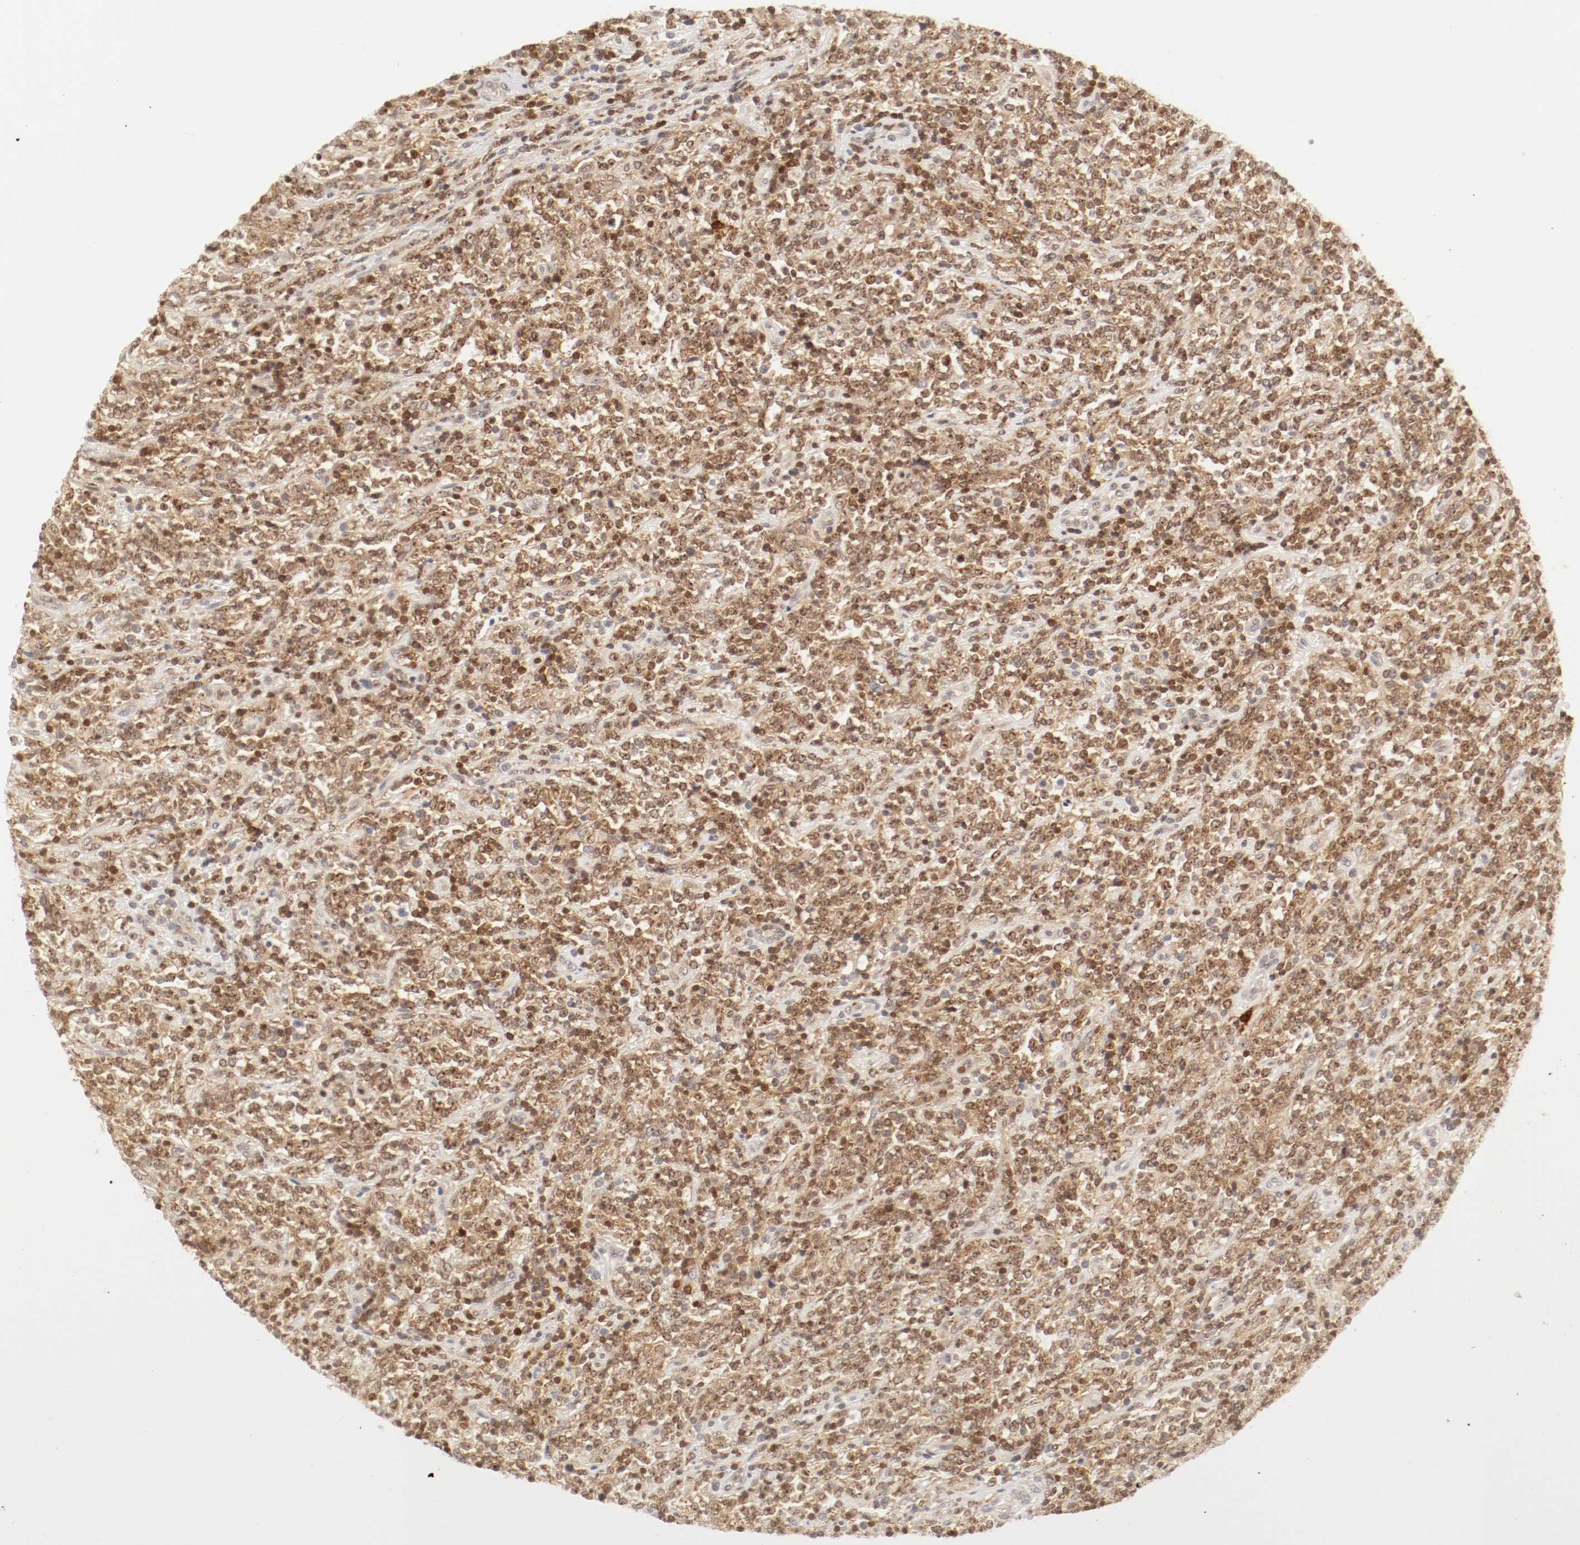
{"staining": {"intensity": "strong", "quantity": ">75%", "location": "cytoplasmic/membranous,nuclear"}, "tissue": "lymphoma", "cell_type": "Tumor cells", "image_type": "cancer", "snomed": [{"axis": "morphology", "description": "Malignant lymphoma, non-Hodgkin's type, High grade"}, {"axis": "topography", "description": "Soft tissue"}], "caption": "Strong cytoplasmic/membranous and nuclear protein positivity is seen in approximately >75% of tumor cells in lymphoma.", "gene": "KIF2A", "patient": {"sex": "male", "age": 18}}